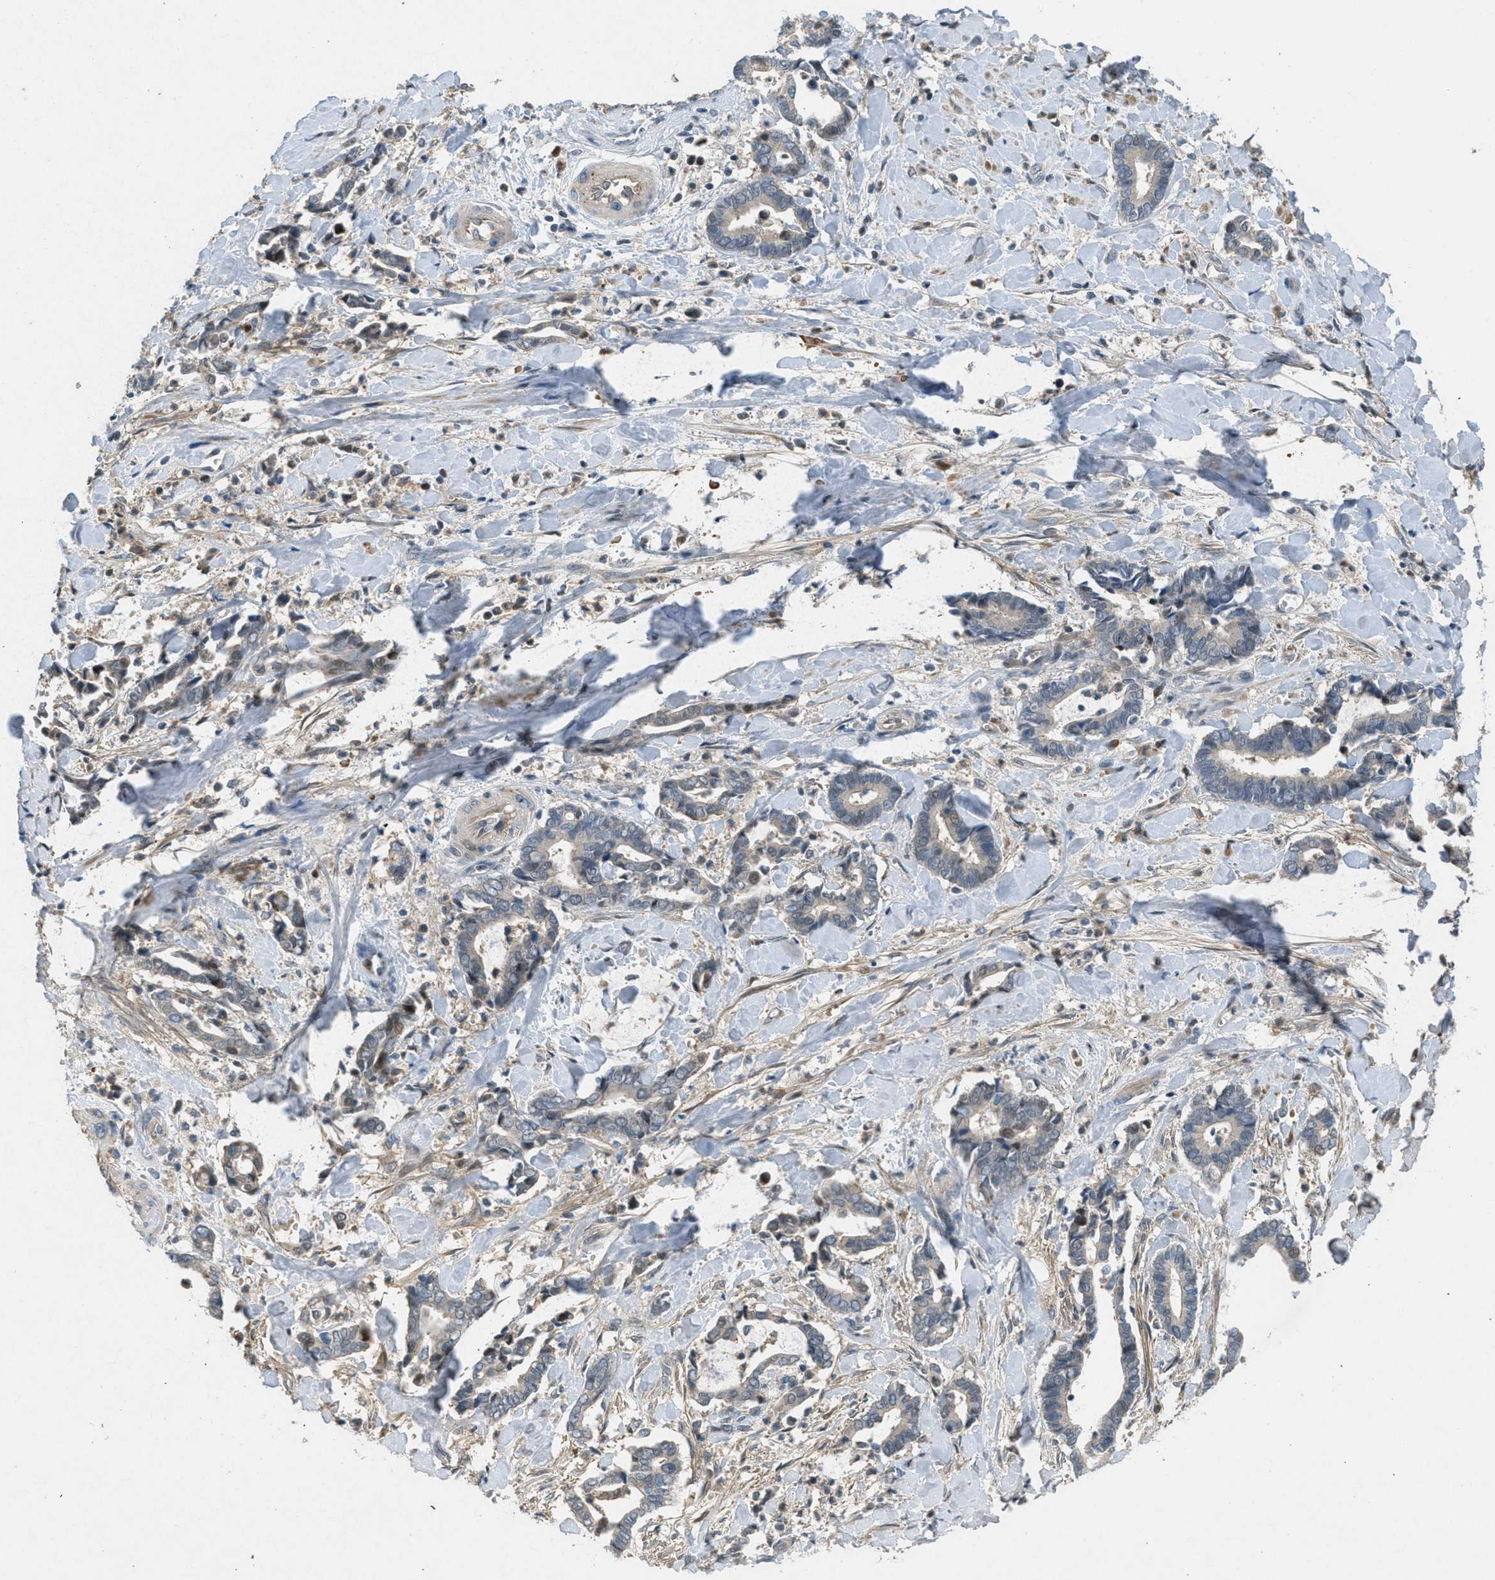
{"staining": {"intensity": "negative", "quantity": "none", "location": "none"}, "tissue": "cervical cancer", "cell_type": "Tumor cells", "image_type": "cancer", "snomed": [{"axis": "morphology", "description": "Adenocarcinoma, NOS"}, {"axis": "topography", "description": "Cervix"}], "caption": "Human cervical cancer (adenocarcinoma) stained for a protein using immunohistochemistry exhibits no staining in tumor cells.", "gene": "ADCY6", "patient": {"sex": "female", "age": 44}}